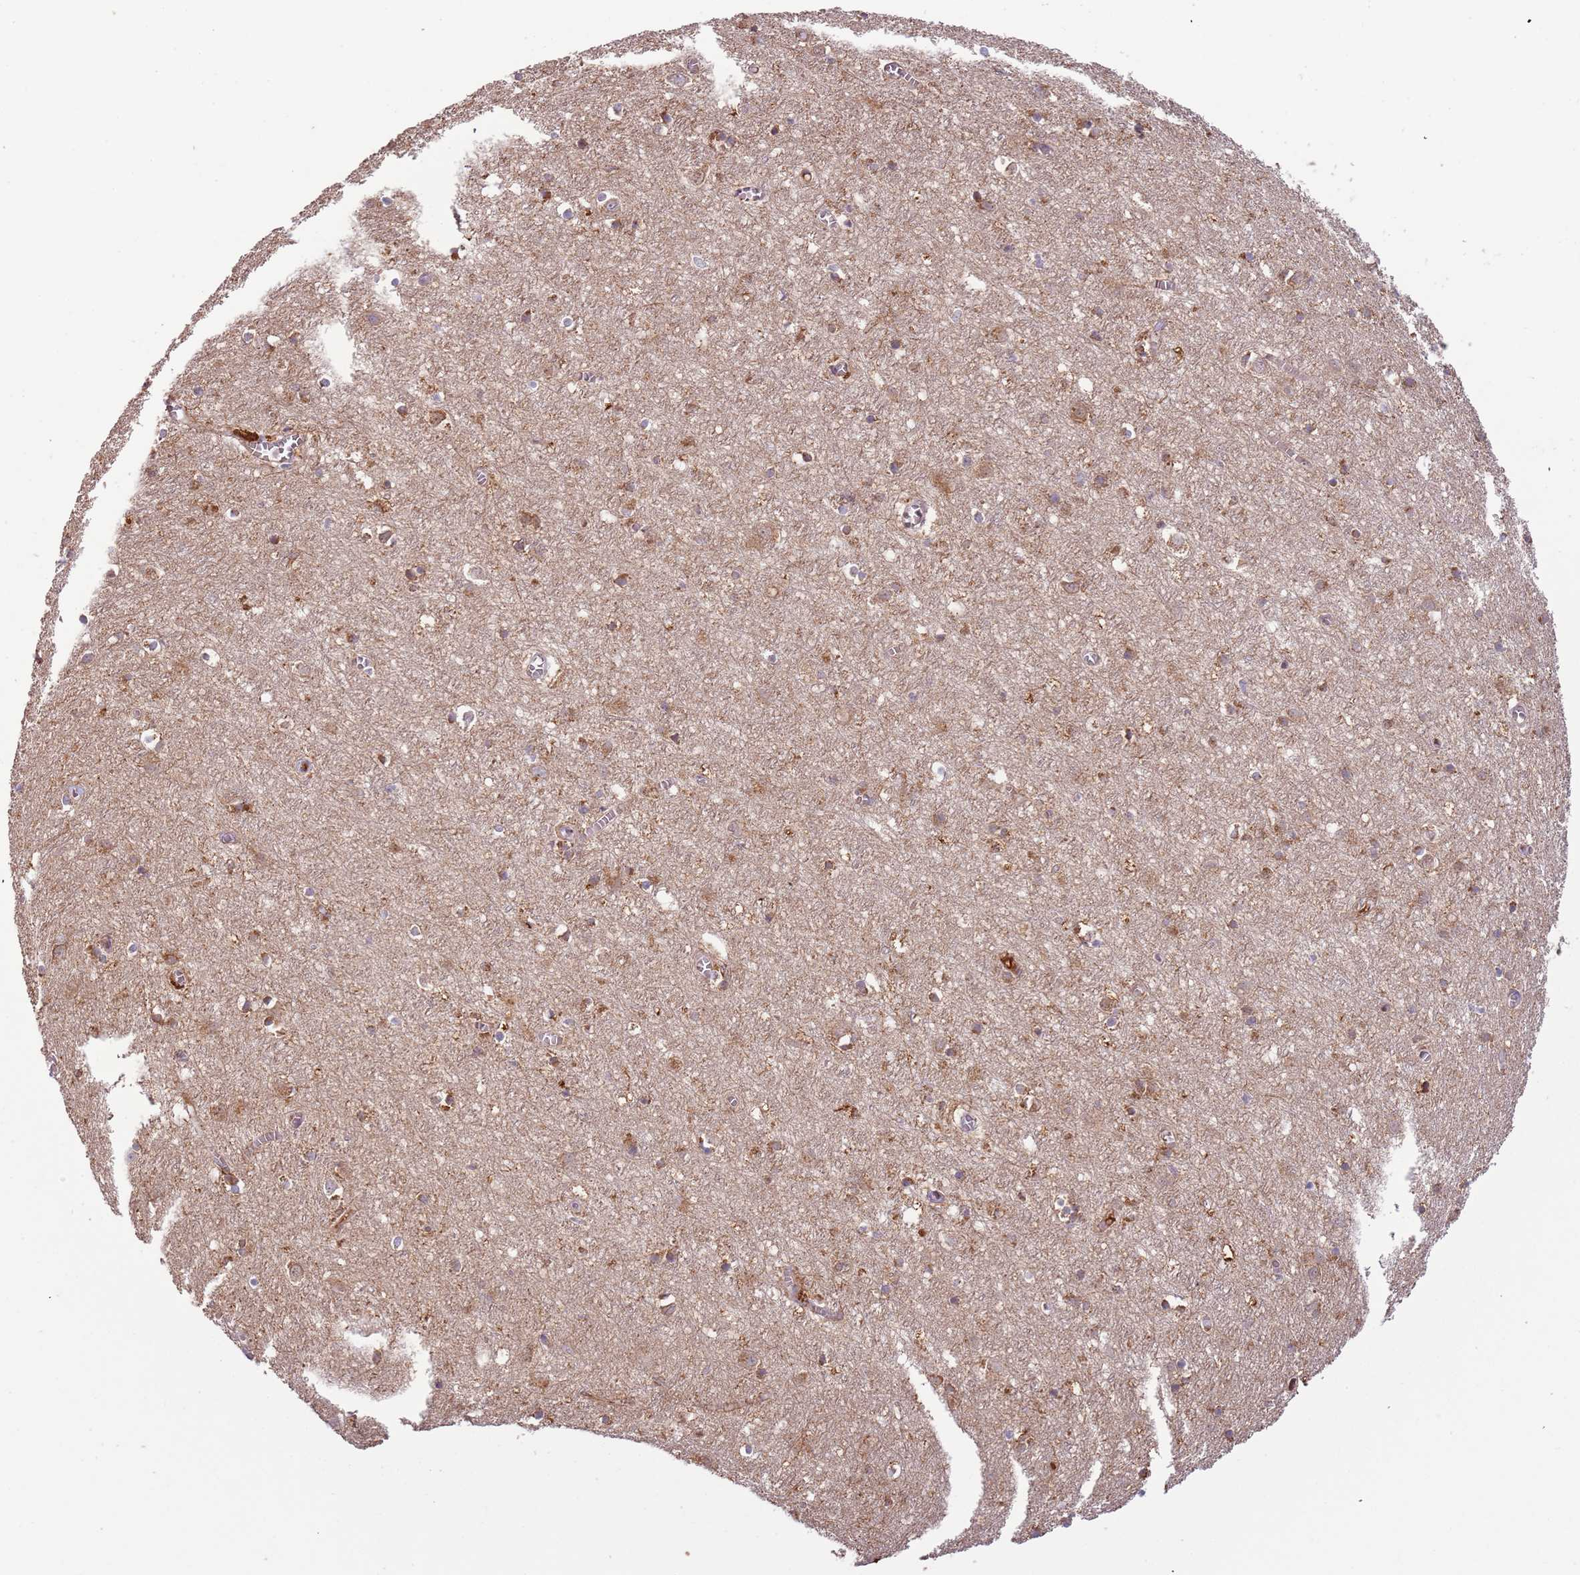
{"staining": {"intensity": "negative", "quantity": "none", "location": "none"}, "tissue": "cerebral cortex", "cell_type": "Endothelial cells", "image_type": "normal", "snomed": [{"axis": "morphology", "description": "Normal tissue, NOS"}, {"axis": "topography", "description": "Cerebral cortex"}], "caption": "Cerebral cortex stained for a protein using IHC exhibits no positivity endothelial cells.", "gene": "FECH", "patient": {"sex": "female", "age": 64}}